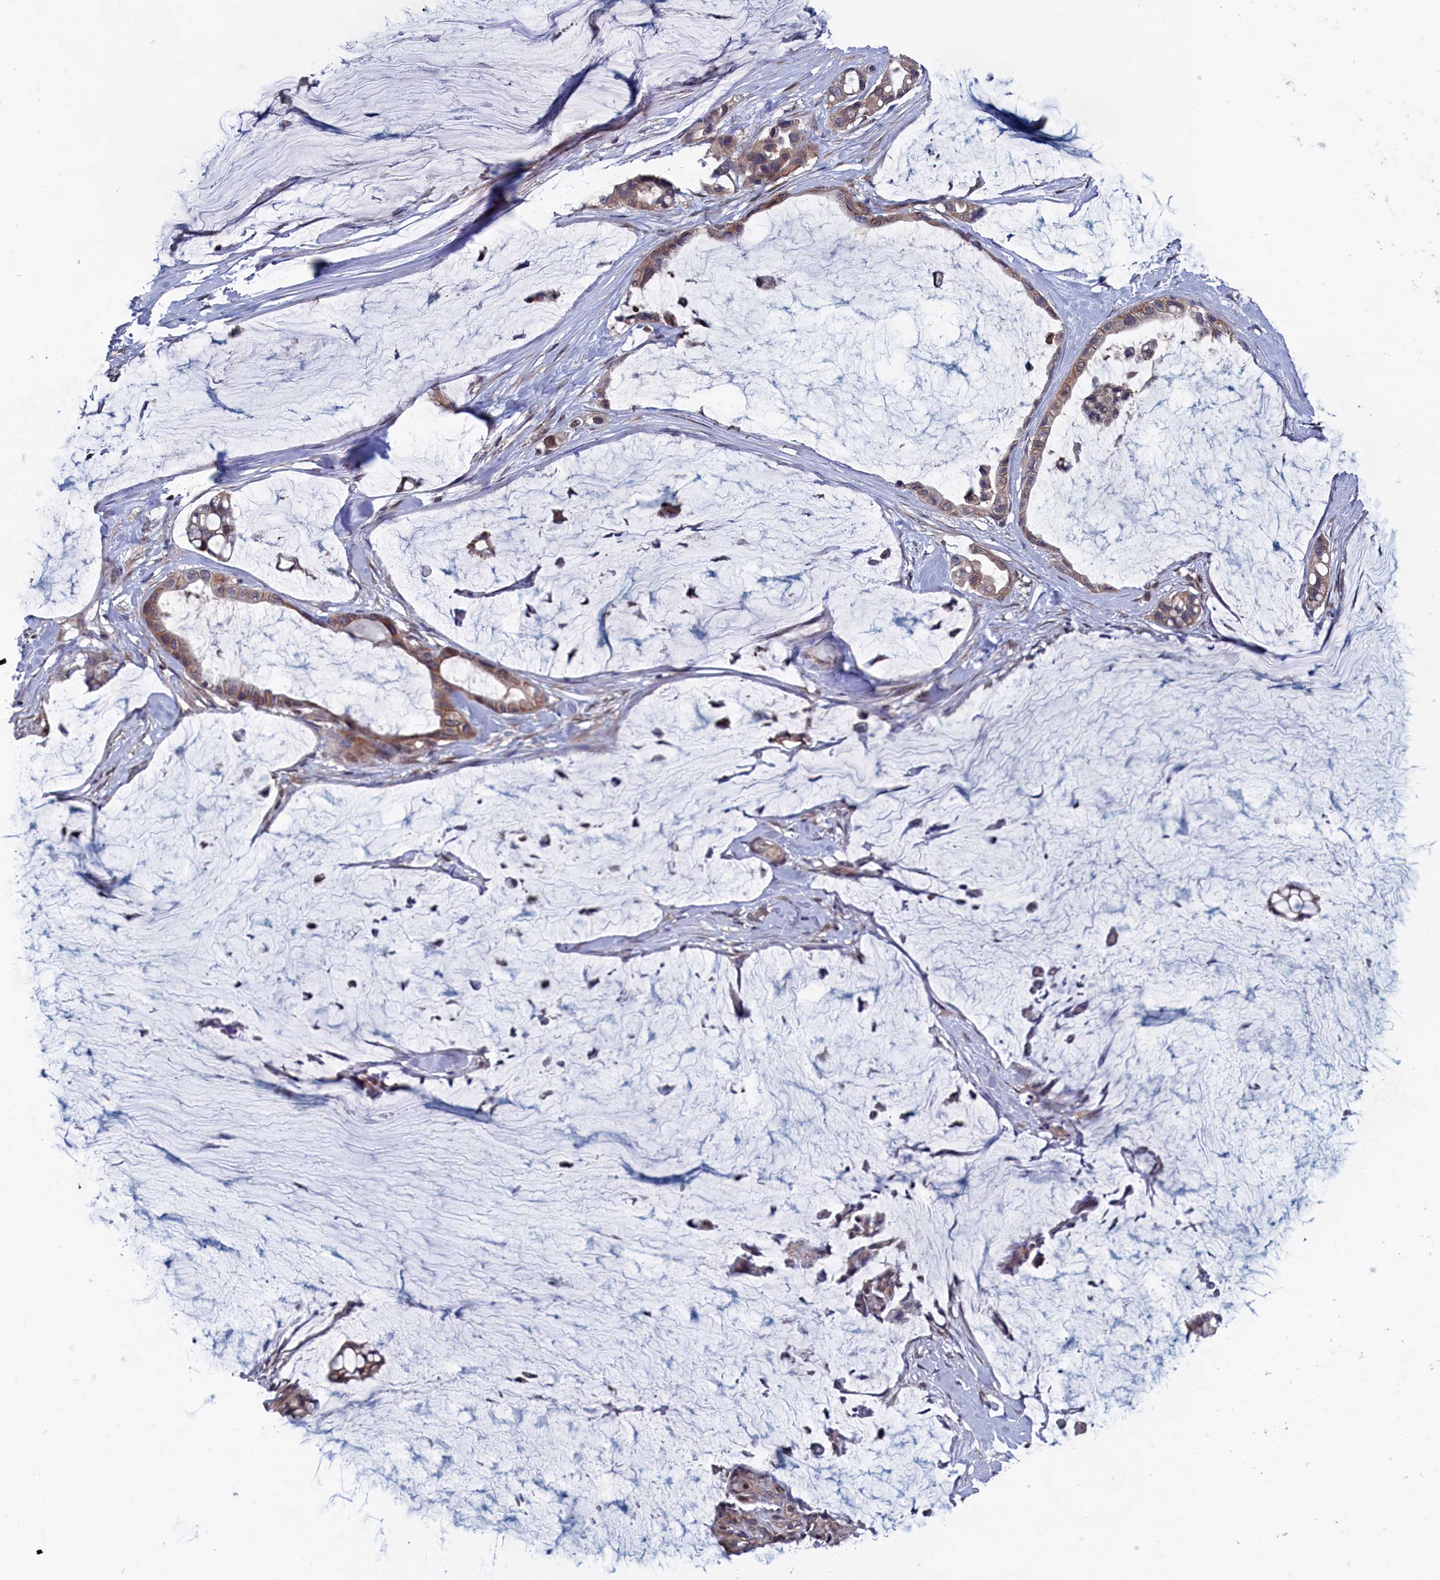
{"staining": {"intensity": "weak", "quantity": ">75%", "location": "cytoplasmic/membranous"}, "tissue": "ovarian cancer", "cell_type": "Tumor cells", "image_type": "cancer", "snomed": [{"axis": "morphology", "description": "Cystadenocarcinoma, mucinous, NOS"}, {"axis": "topography", "description": "Ovary"}], "caption": "Protein staining shows weak cytoplasmic/membranous positivity in approximately >75% of tumor cells in ovarian mucinous cystadenocarcinoma.", "gene": "SPATA13", "patient": {"sex": "female", "age": 39}}